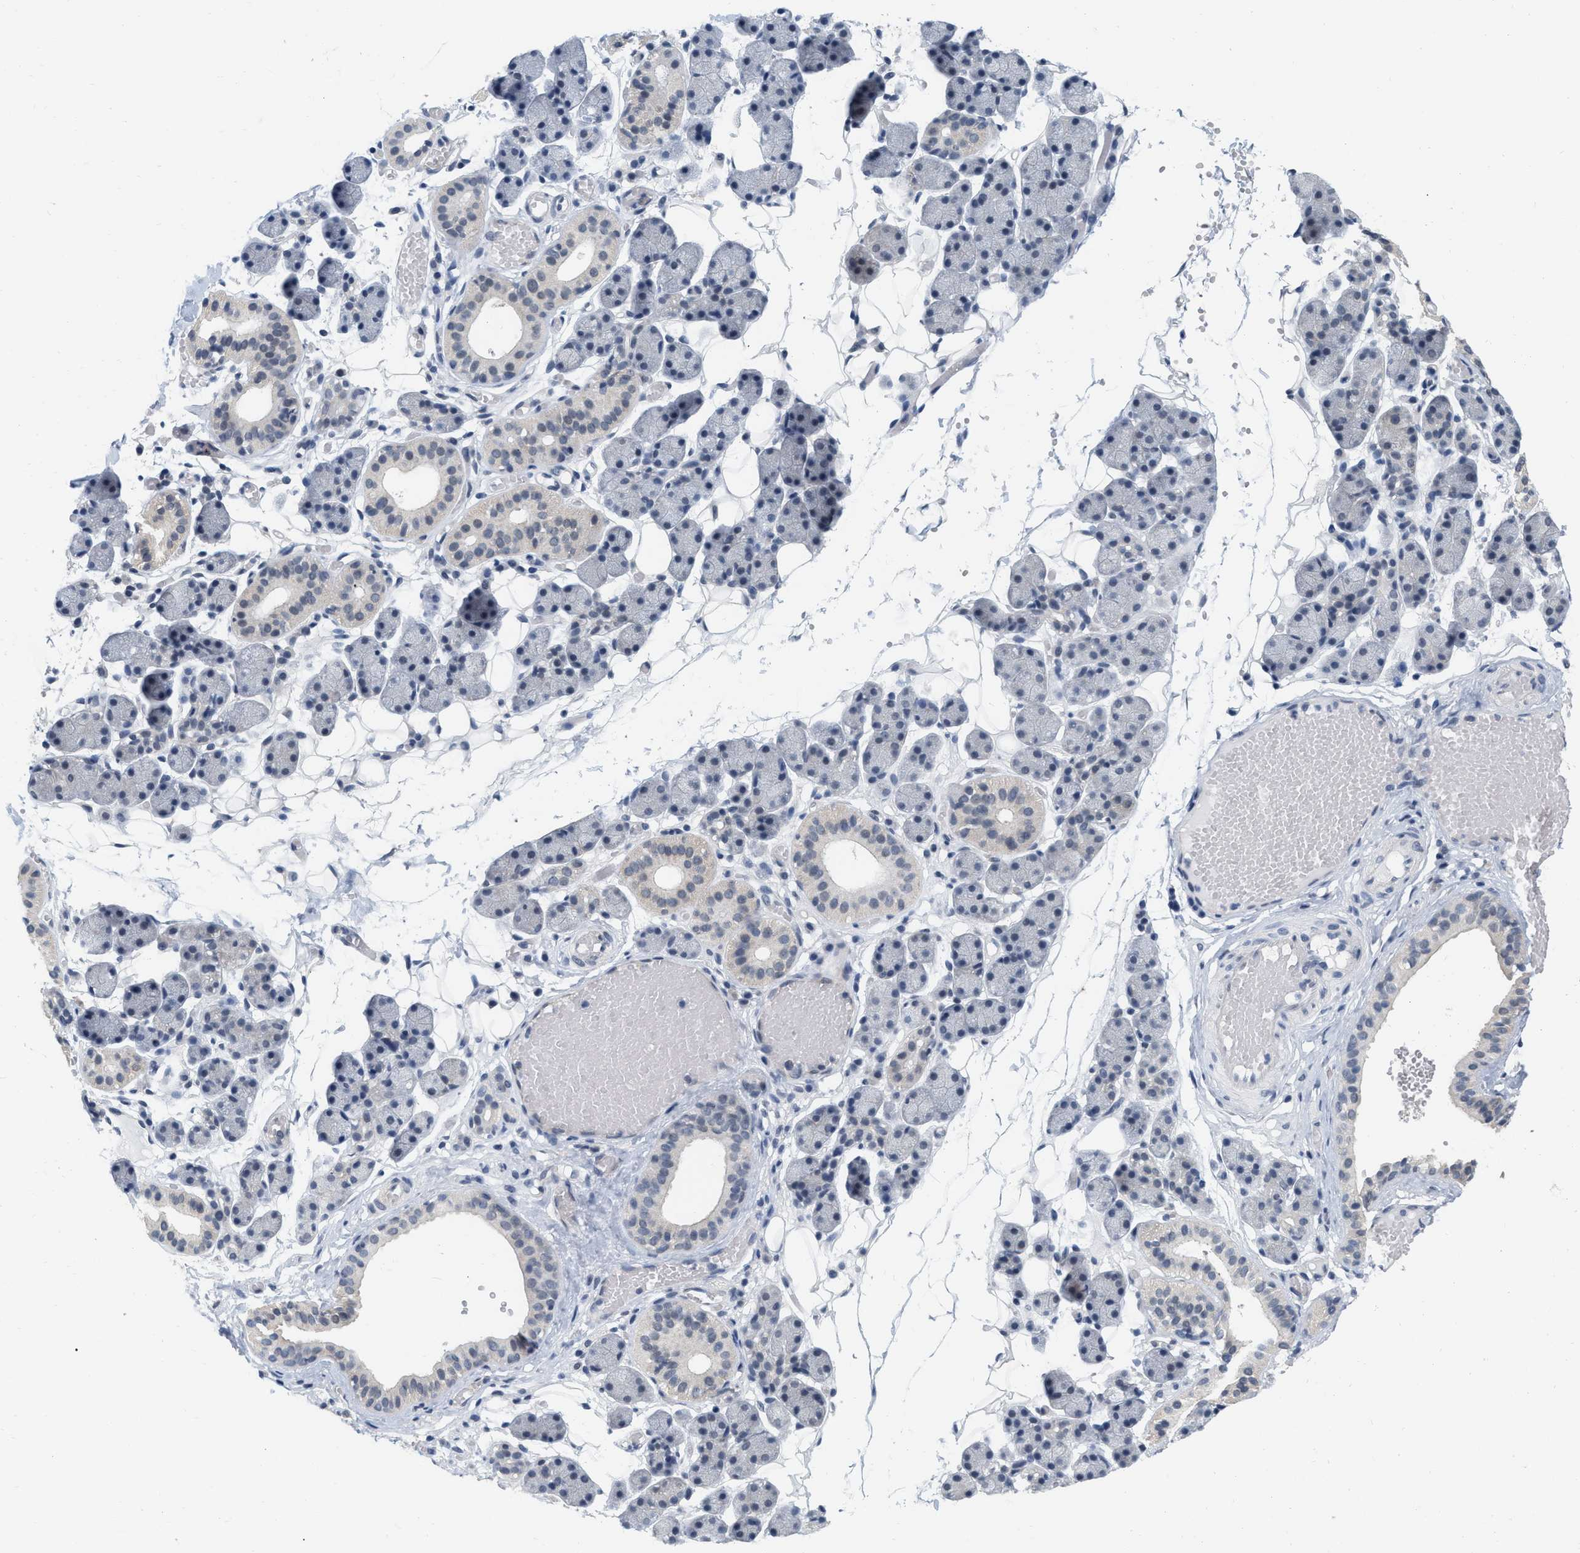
{"staining": {"intensity": "negative", "quantity": "none", "location": "none"}, "tissue": "salivary gland", "cell_type": "Glandular cells", "image_type": "normal", "snomed": [{"axis": "morphology", "description": "Normal tissue, NOS"}, {"axis": "topography", "description": "Salivary gland"}], "caption": "The histopathology image displays no significant staining in glandular cells of salivary gland.", "gene": "RUVBL1", "patient": {"sex": "female", "age": 33}}